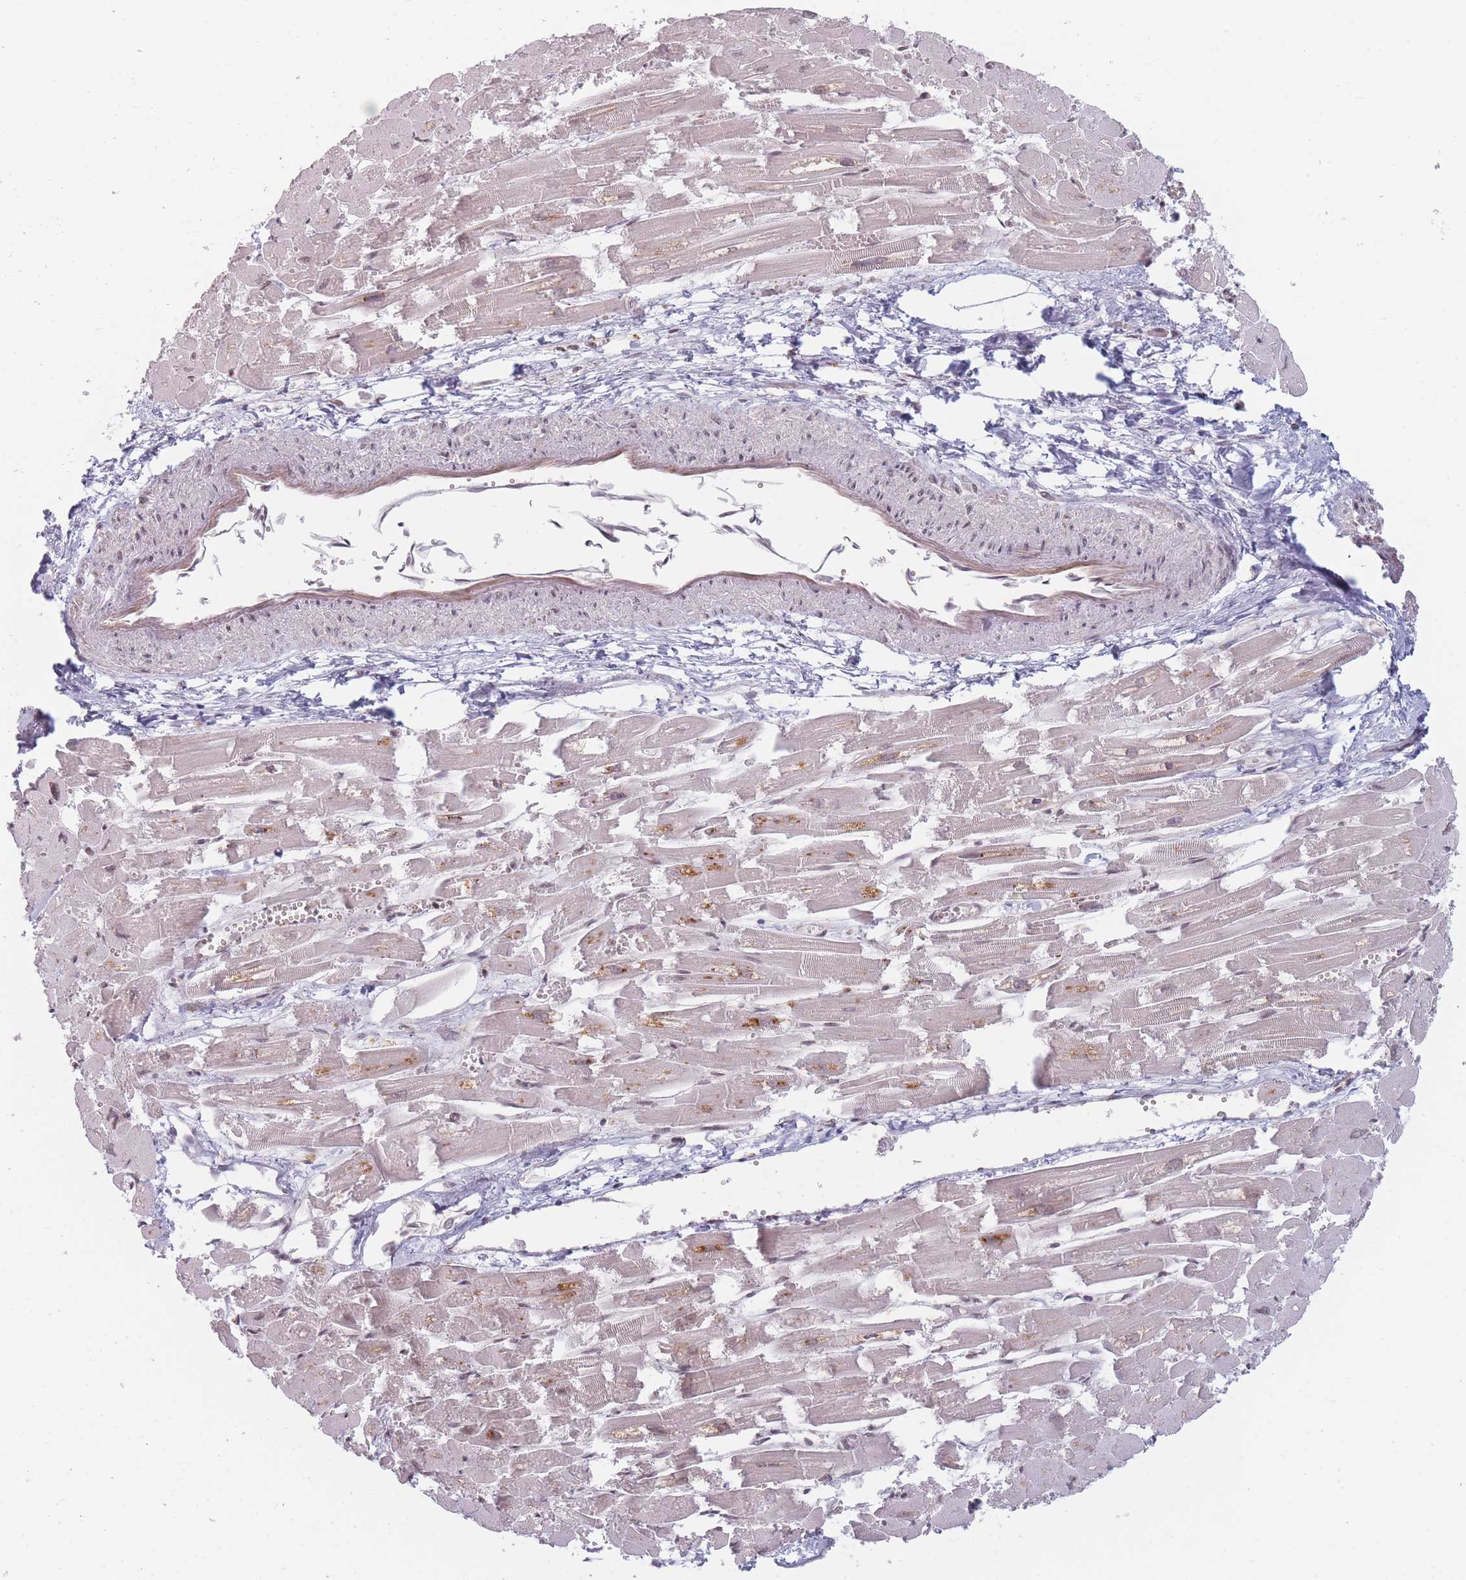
{"staining": {"intensity": "weak", "quantity": "<25%", "location": "cytoplasmic/membranous"}, "tissue": "heart muscle", "cell_type": "Cardiomyocytes", "image_type": "normal", "snomed": [{"axis": "morphology", "description": "Normal tissue, NOS"}, {"axis": "topography", "description": "Heart"}], "caption": "Histopathology image shows no significant protein staining in cardiomyocytes of normal heart muscle.", "gene": "SPATA45", "patient": {"sex": "male", "age": 54}}